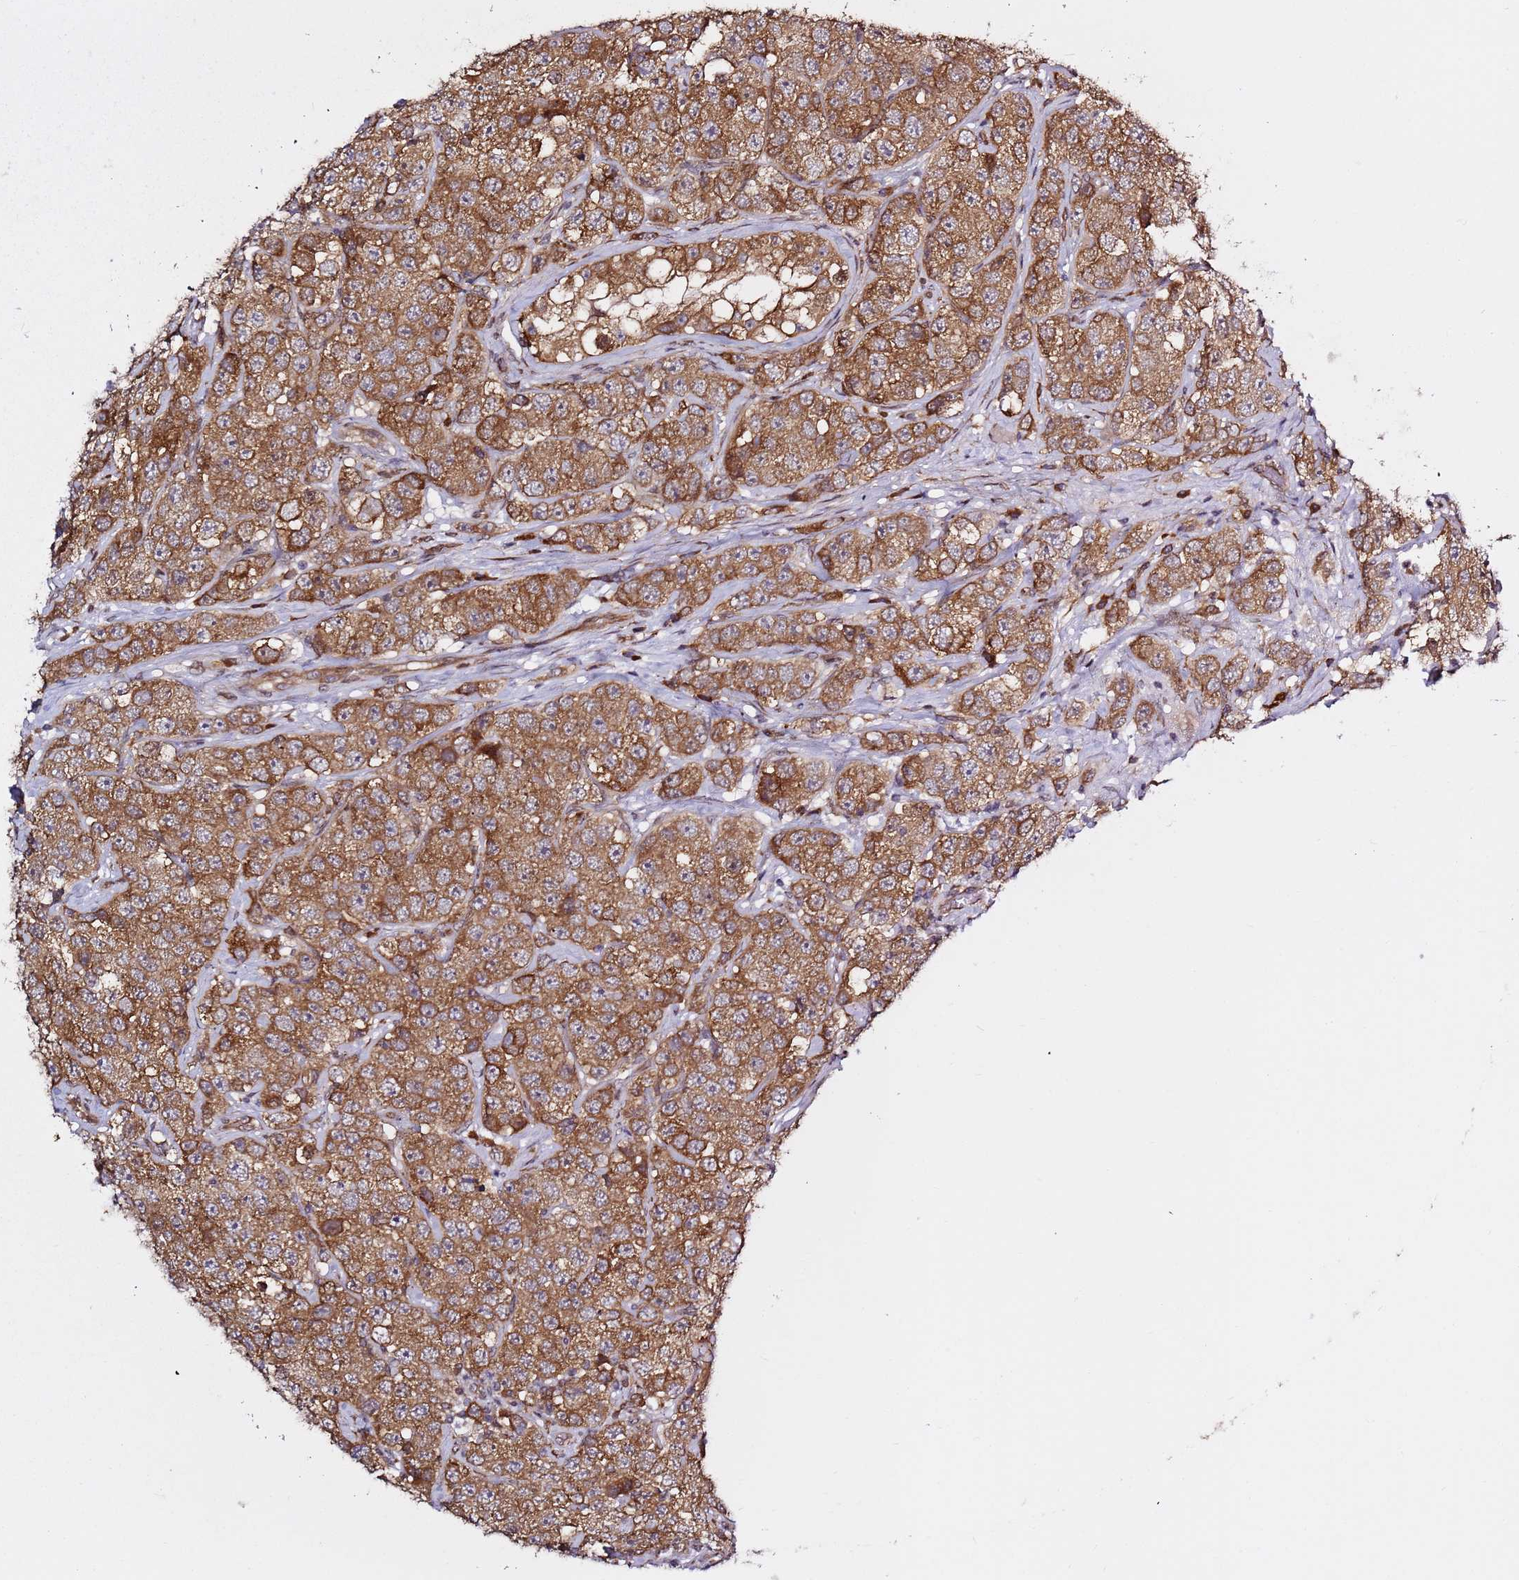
{"staining": {"intensity": "moderate", "quantity": ">75%", "location": "cytoplasmic/membranous"}, "tissue": "testis cancer", "cell_type": "Tumor cells", "image_type": "cancer", "snomed": [{"axis": "morphology", "description": "Seminoma, NOS"}, {"axis": "topography", "description": "Testis"}], "caption": "A micrograph showing moderate cytoplasmic/membranous expression in about >75% of tumor cells in seminoma (testis), as visualized by brown immunohistochemical staining.", "gene": "PRKAB2", "patient": {"sex": "male", "age": 28}}